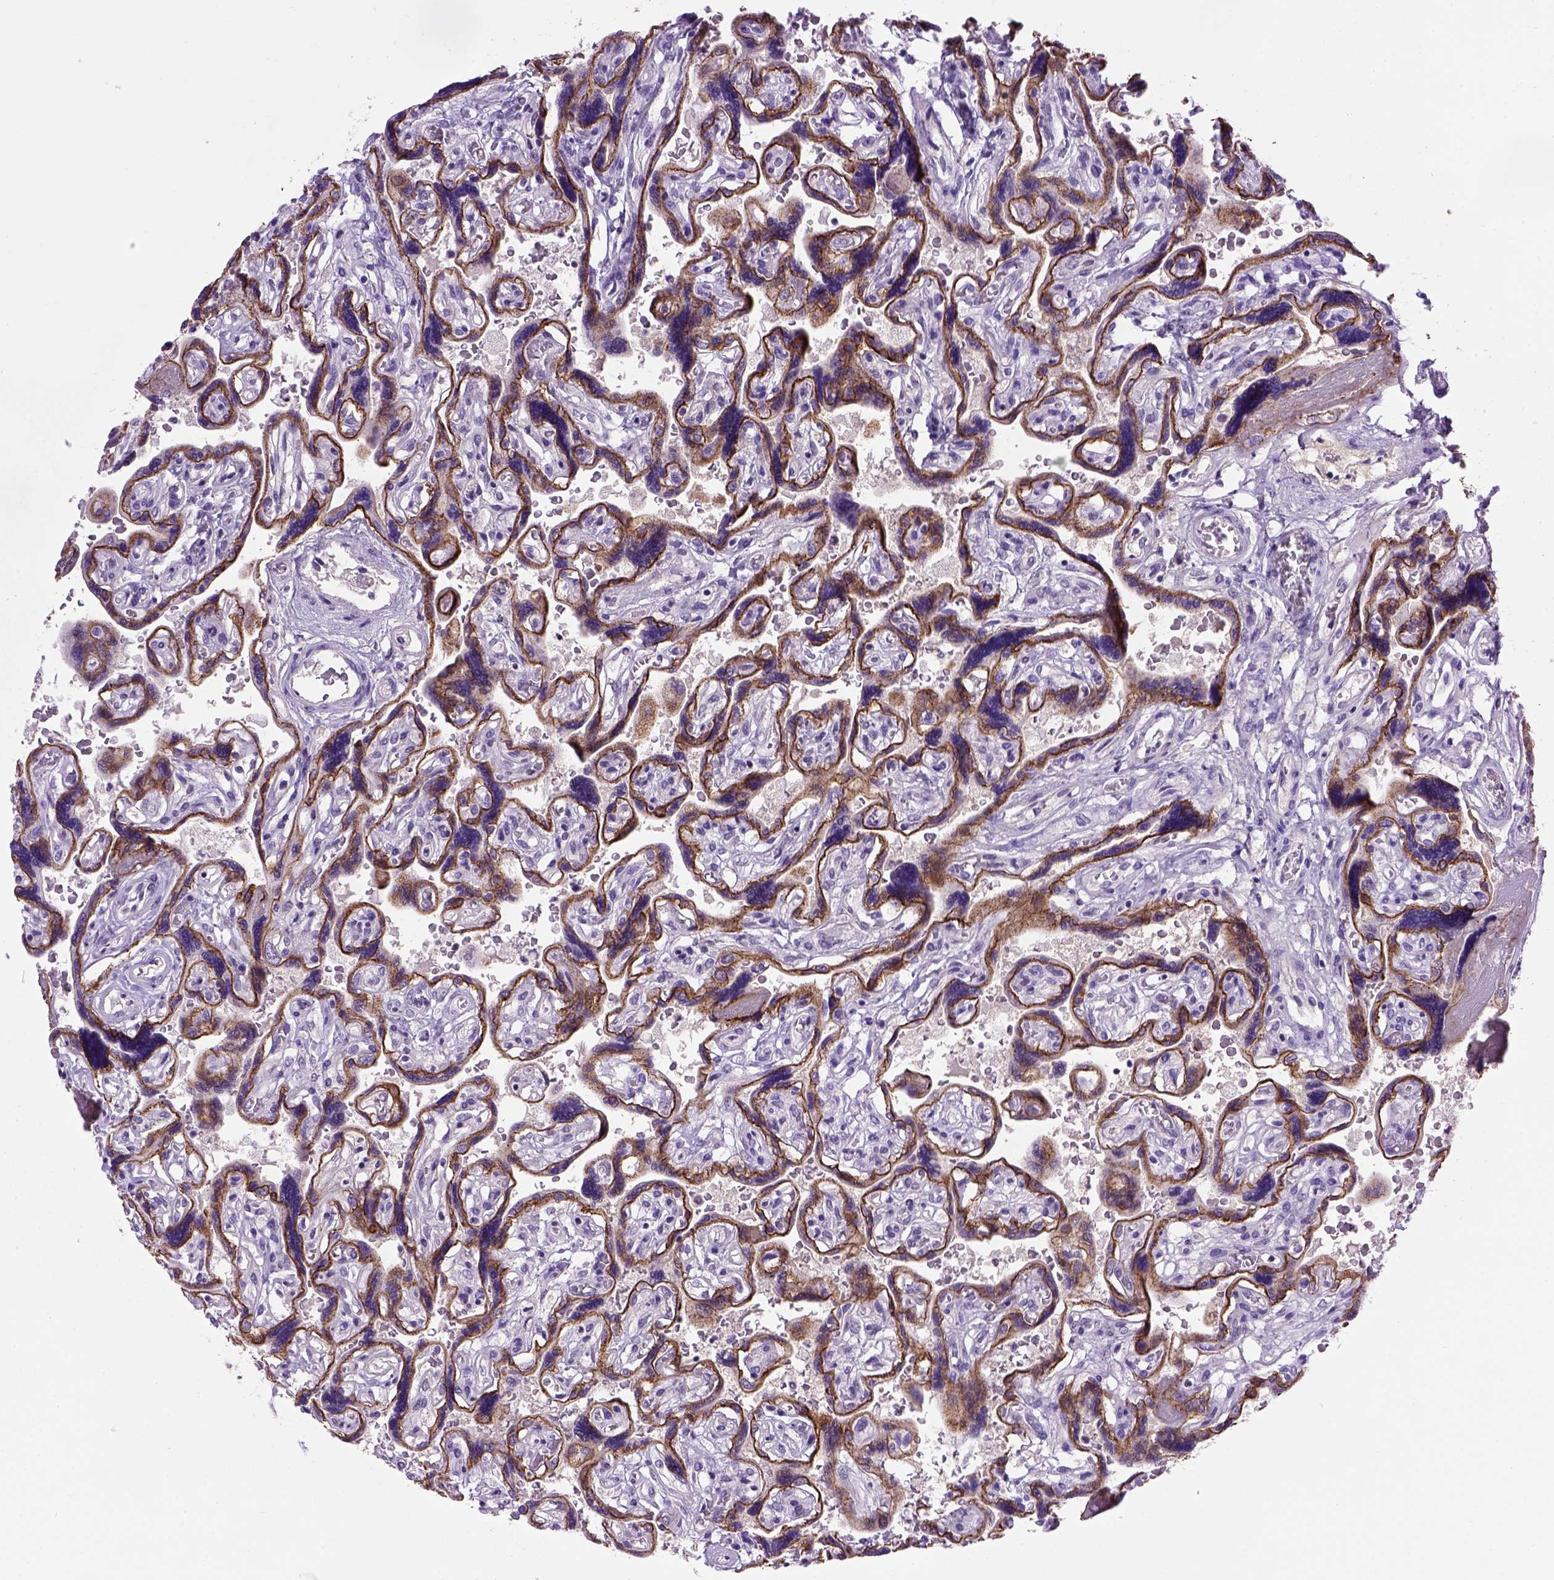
{"staining": {"intensity": "negative", "quantity": "none", "location": "none"}, "tissue": "placenta", "cell_type": "Decidual cells", "image_type": "normal", "snomed": [{"axis": "morphology", "description": "Normal tissue, NOS"}, {"axis": "topography", "description": "Placenta"}], "caption": "The image shows no staining of decidual cells in unremarkable placenta. Brightfield microscopy of immunohistochemistry (IHC) stained with DAB (3,3'-diaminobenzidine) (brown) and hematoxylin (blue), captured at high magnification.", "gene": "CDH1", "patient": {"sex": "female", "age": 32}}